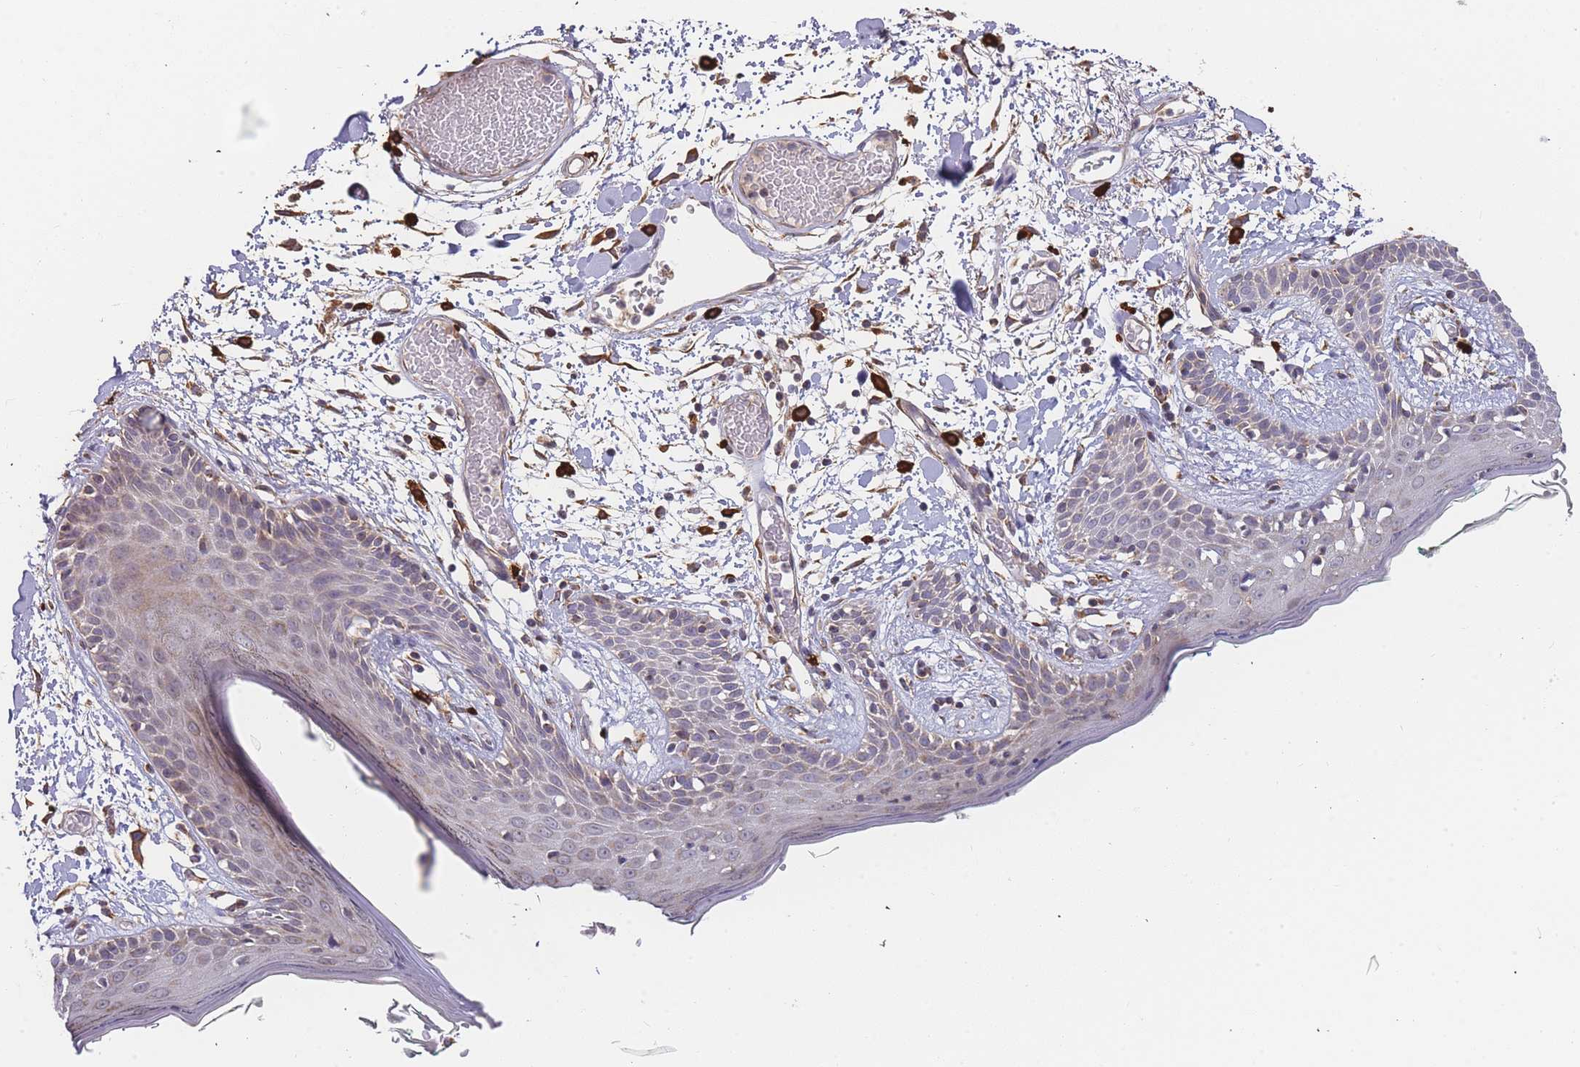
{"staining": {"intensity": "moderate", "quantity": ">75%", "location": "cytoplasmic/membranous"}, "tissue": "skin", "cell_type": "Fibroblasts", "image_type": "normal", "snomed": [{"axis": "morphology", "description": "Normal tissue, NOS"}, {"axis": "topography", "description": "Skin"}], "caption": "Skin stained with DAB immunohistochemistry (IHC) demonstrates medium levels of moderate cytoplasmic/membranous staining in approximately >75% of fibroblasts.", "gene": "ADCY9", "patient": {"sex": "male", "age": 79}}